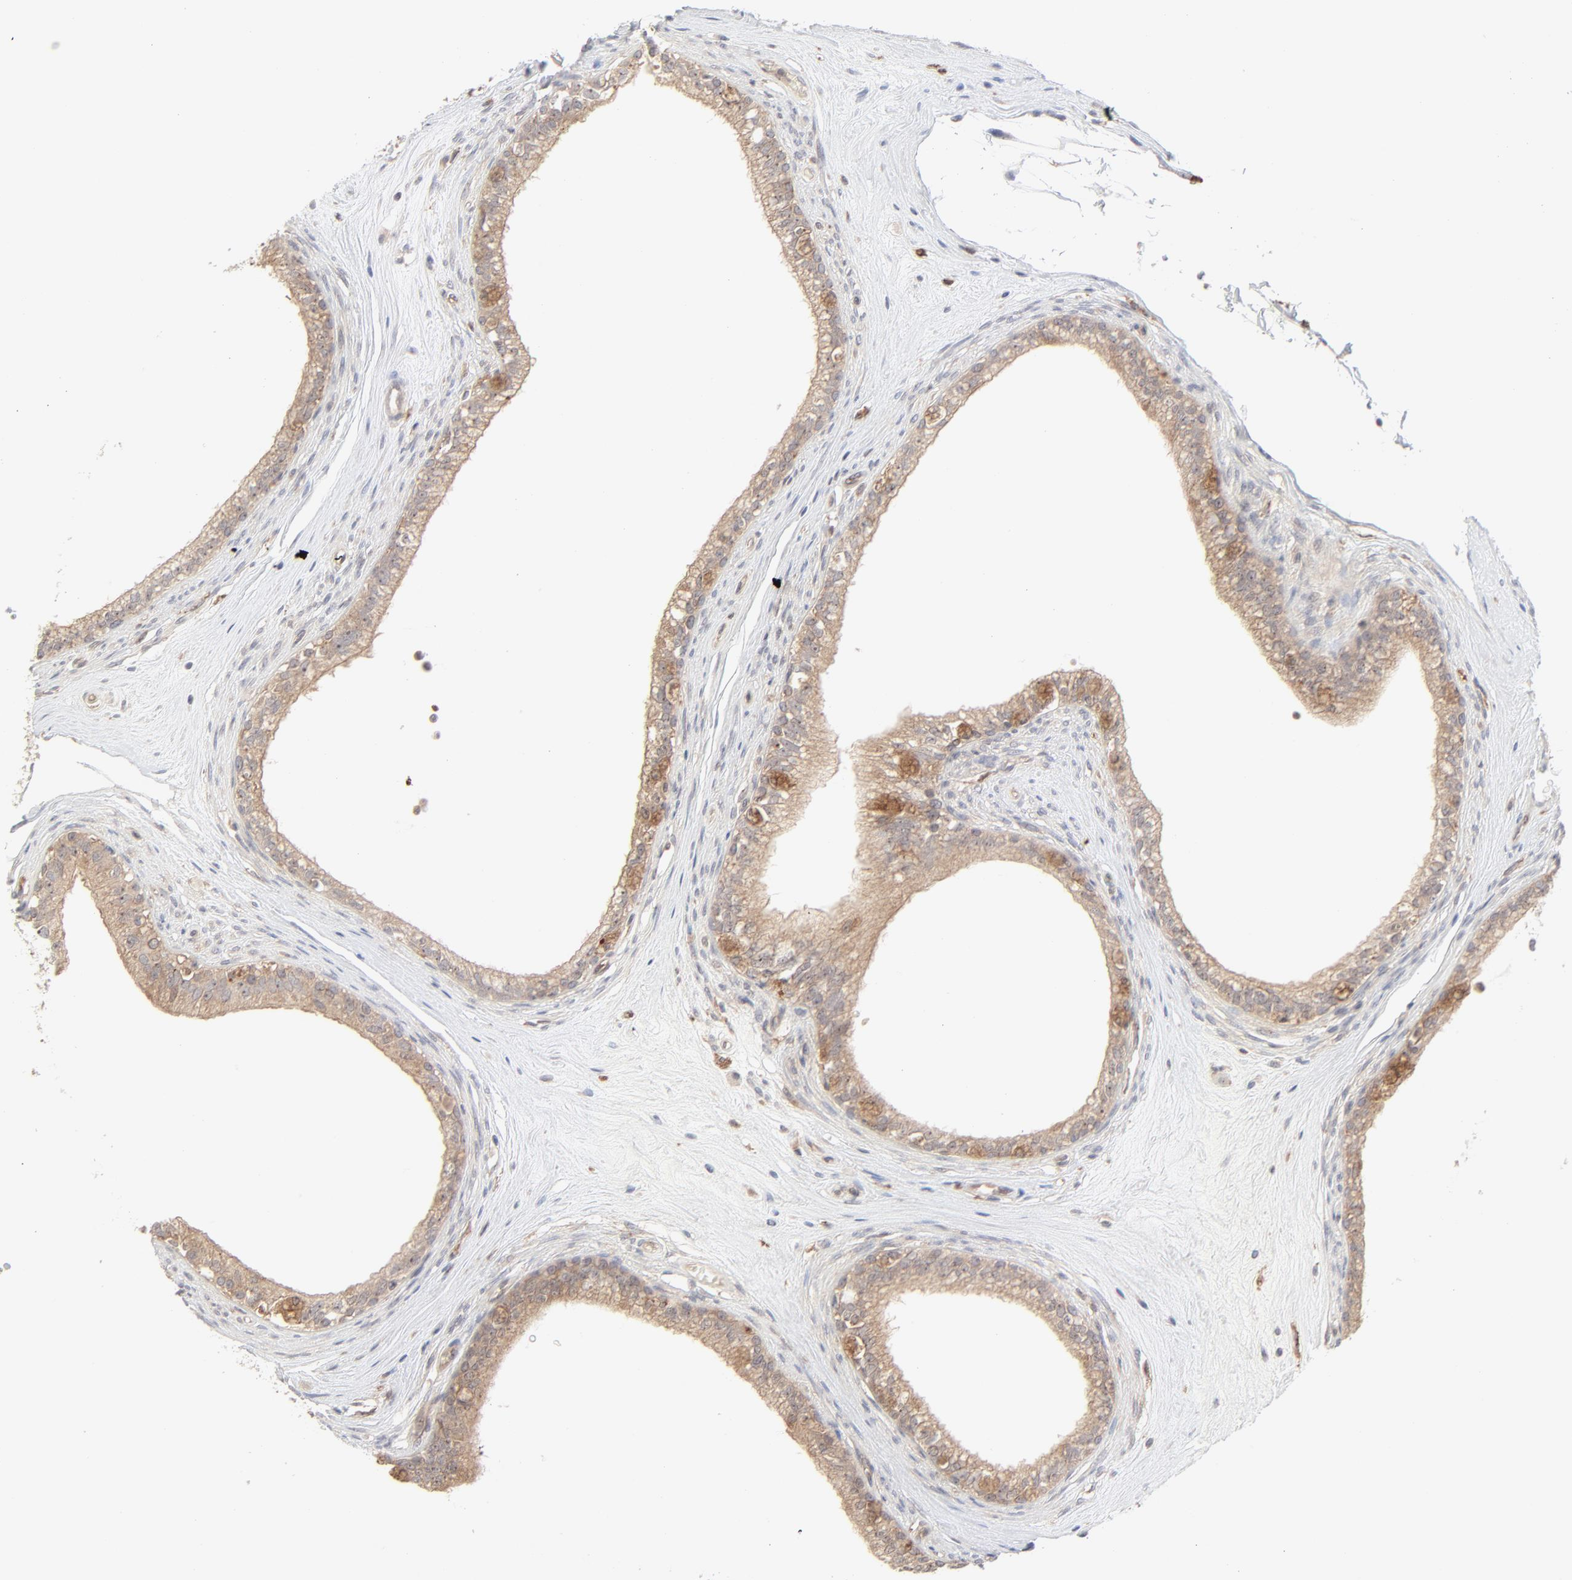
{"staining": {"intensity": "moderate", "quantity": ">75%", "location": "cytoplasmic/membranous"}, "tissue": "epididymis", "cell_type": "Glandular cells", "image_type": "normal", "snomed": [{"axis": "morphology", "description": "Normal tissue, NOS"}, {"axis": "morphology", "description": "Inflammation, NOS"}, {"axis": "topography", "description": "Epididymis"}], "caption": "A brown stain highlights moderate cytoplasmic/membranous staining of a protein in glandular cells of normal human epididymis. (brown staining indicates protein expression, while blue staining denotes nuclei).", "gene": "RAB5C", "patient": {"sex": "male", "age": 84}}